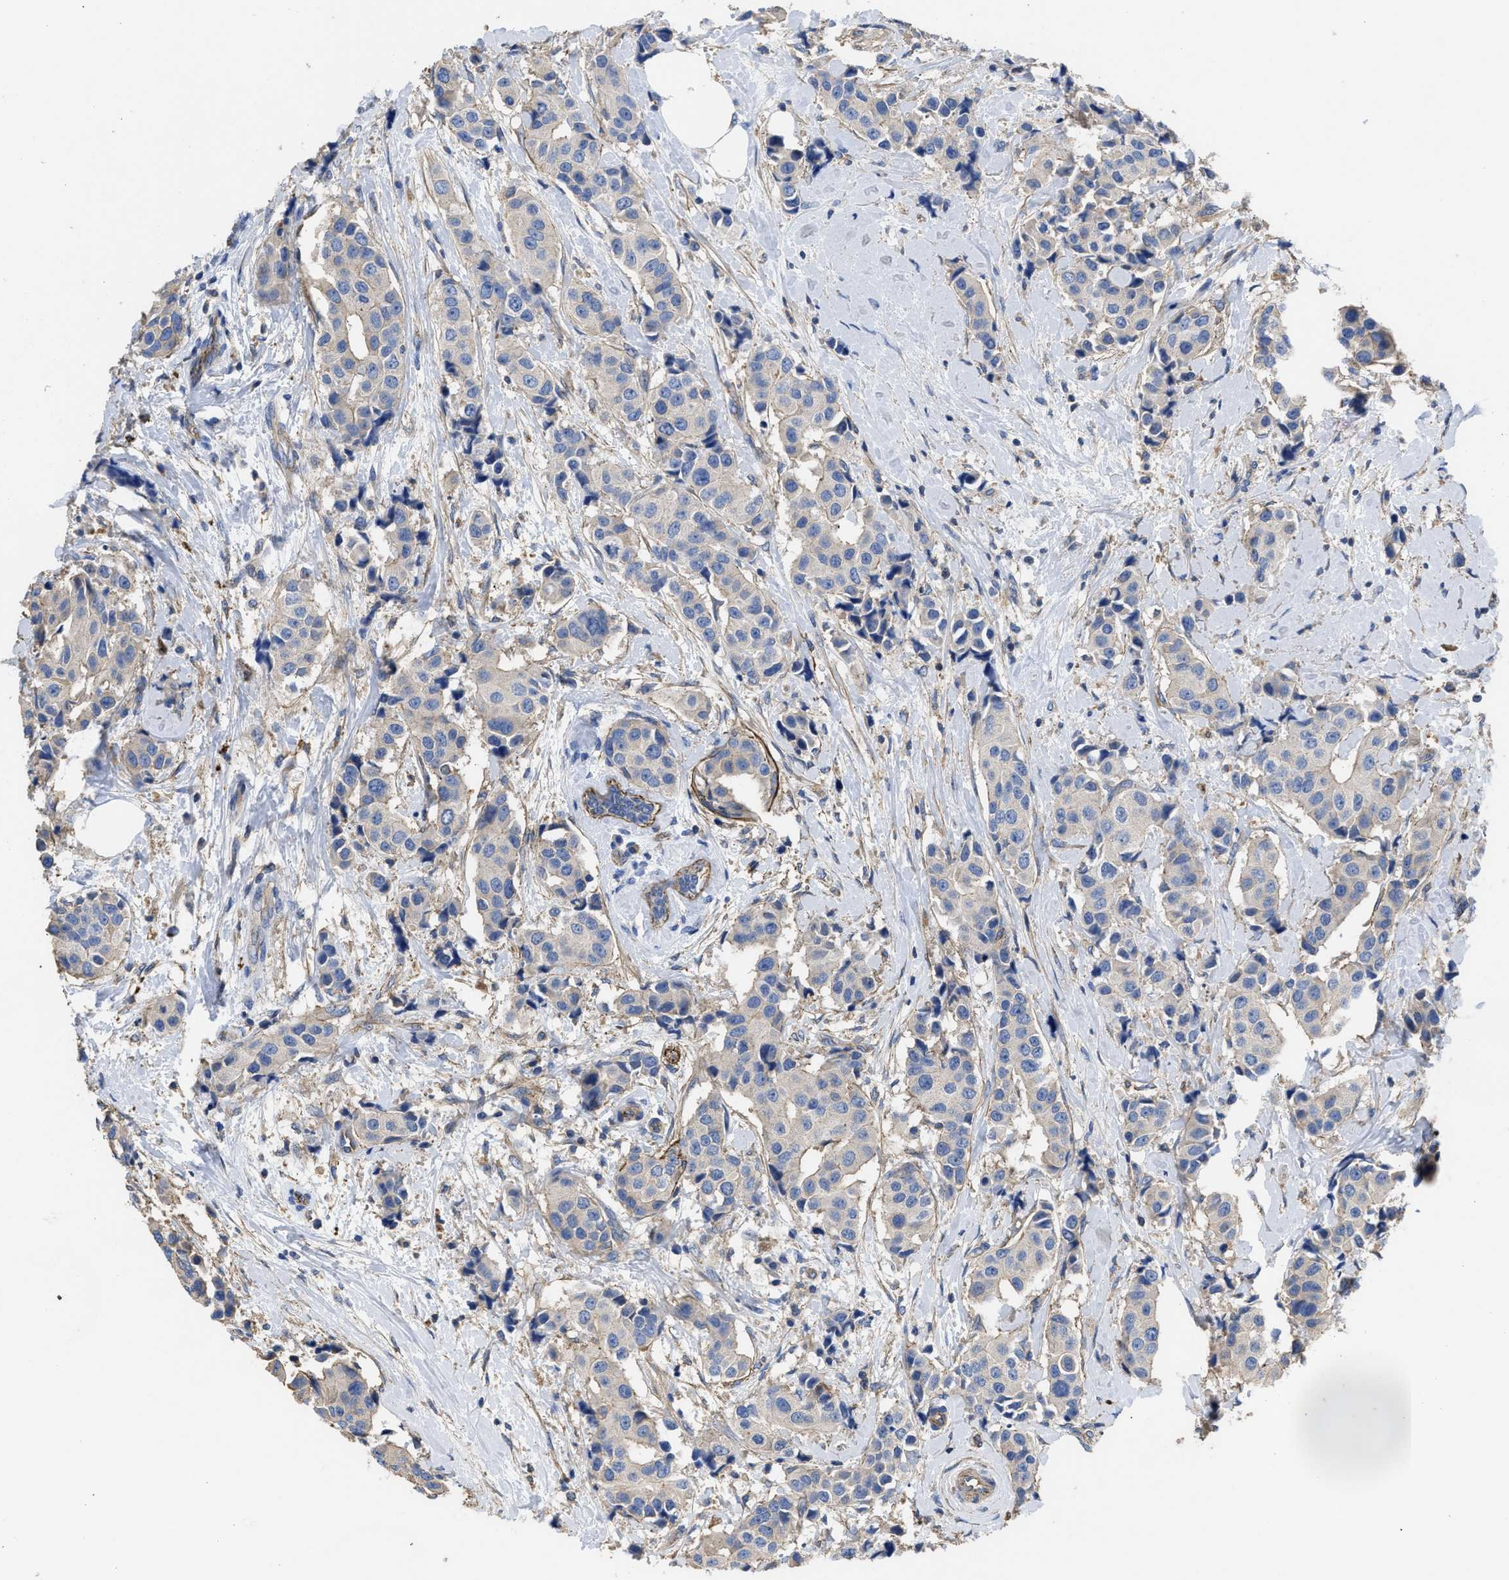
{"staining": {"intensity": "weak", "quantity": "<25%", "location": "cytoplasmic/membranous"}, "tissue": "breast cancer", "cell_type": "Tumor cells", "image_type": "cancer", "snomed": [{"axis": "morphology", "description": "Normal tissue, NOS"}, {"axis": "morphology", "description": "Duct carcinoma"}, {"axis": "topography", "description": "Breast"}], "caption": "A histopathology image of invasive ductal carcinoma (breast) stained for a protein reveals no brown staining in tumor cells. (DAB immunohistochemistry visualized using brightfield microscopy, high magnification).", "gene": "USP4", "patient": {"sex": "female", "age": 39}}